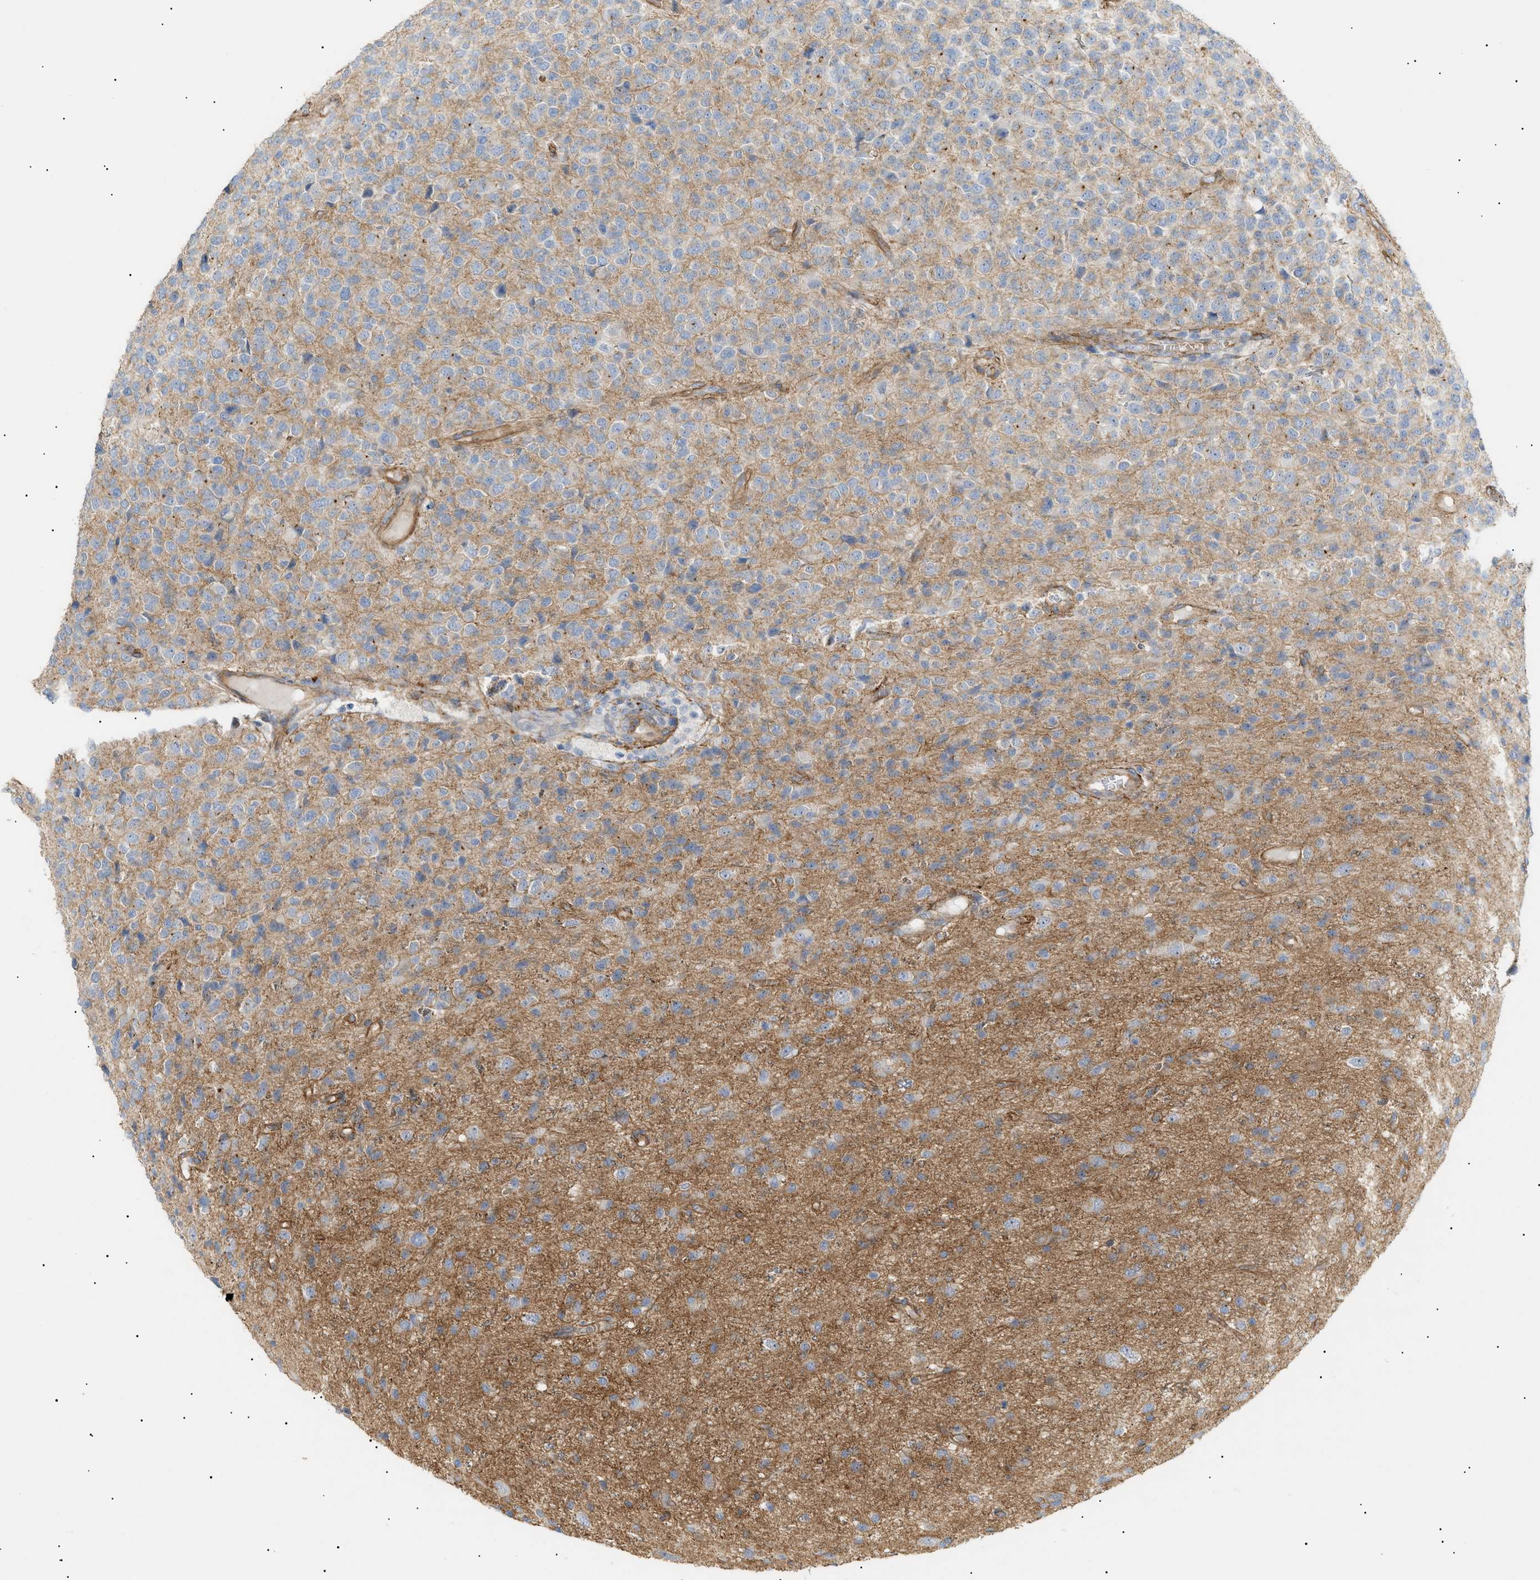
{"staining": {"intensity": "moderate", "quantity": "25%-75%", "location": "cytoplasmic/membranous"}, "tissue": "glioma", "cell_type": "Tumor cells", "image_type": "cancer", "snomed": [{"axis": "morphology", "description": "Glioma, malignant, High grade"}, {"axis": "topography", "description": "pancreas cauda"}], "caption": "Human glioma stained with a brown dye reveals moderate cytoplasmic/membranous positive expression in approximately 25%-75% of tumor cells.", "gene": "ZFHX2", "patient": {"sex": "male", "age": 60}}